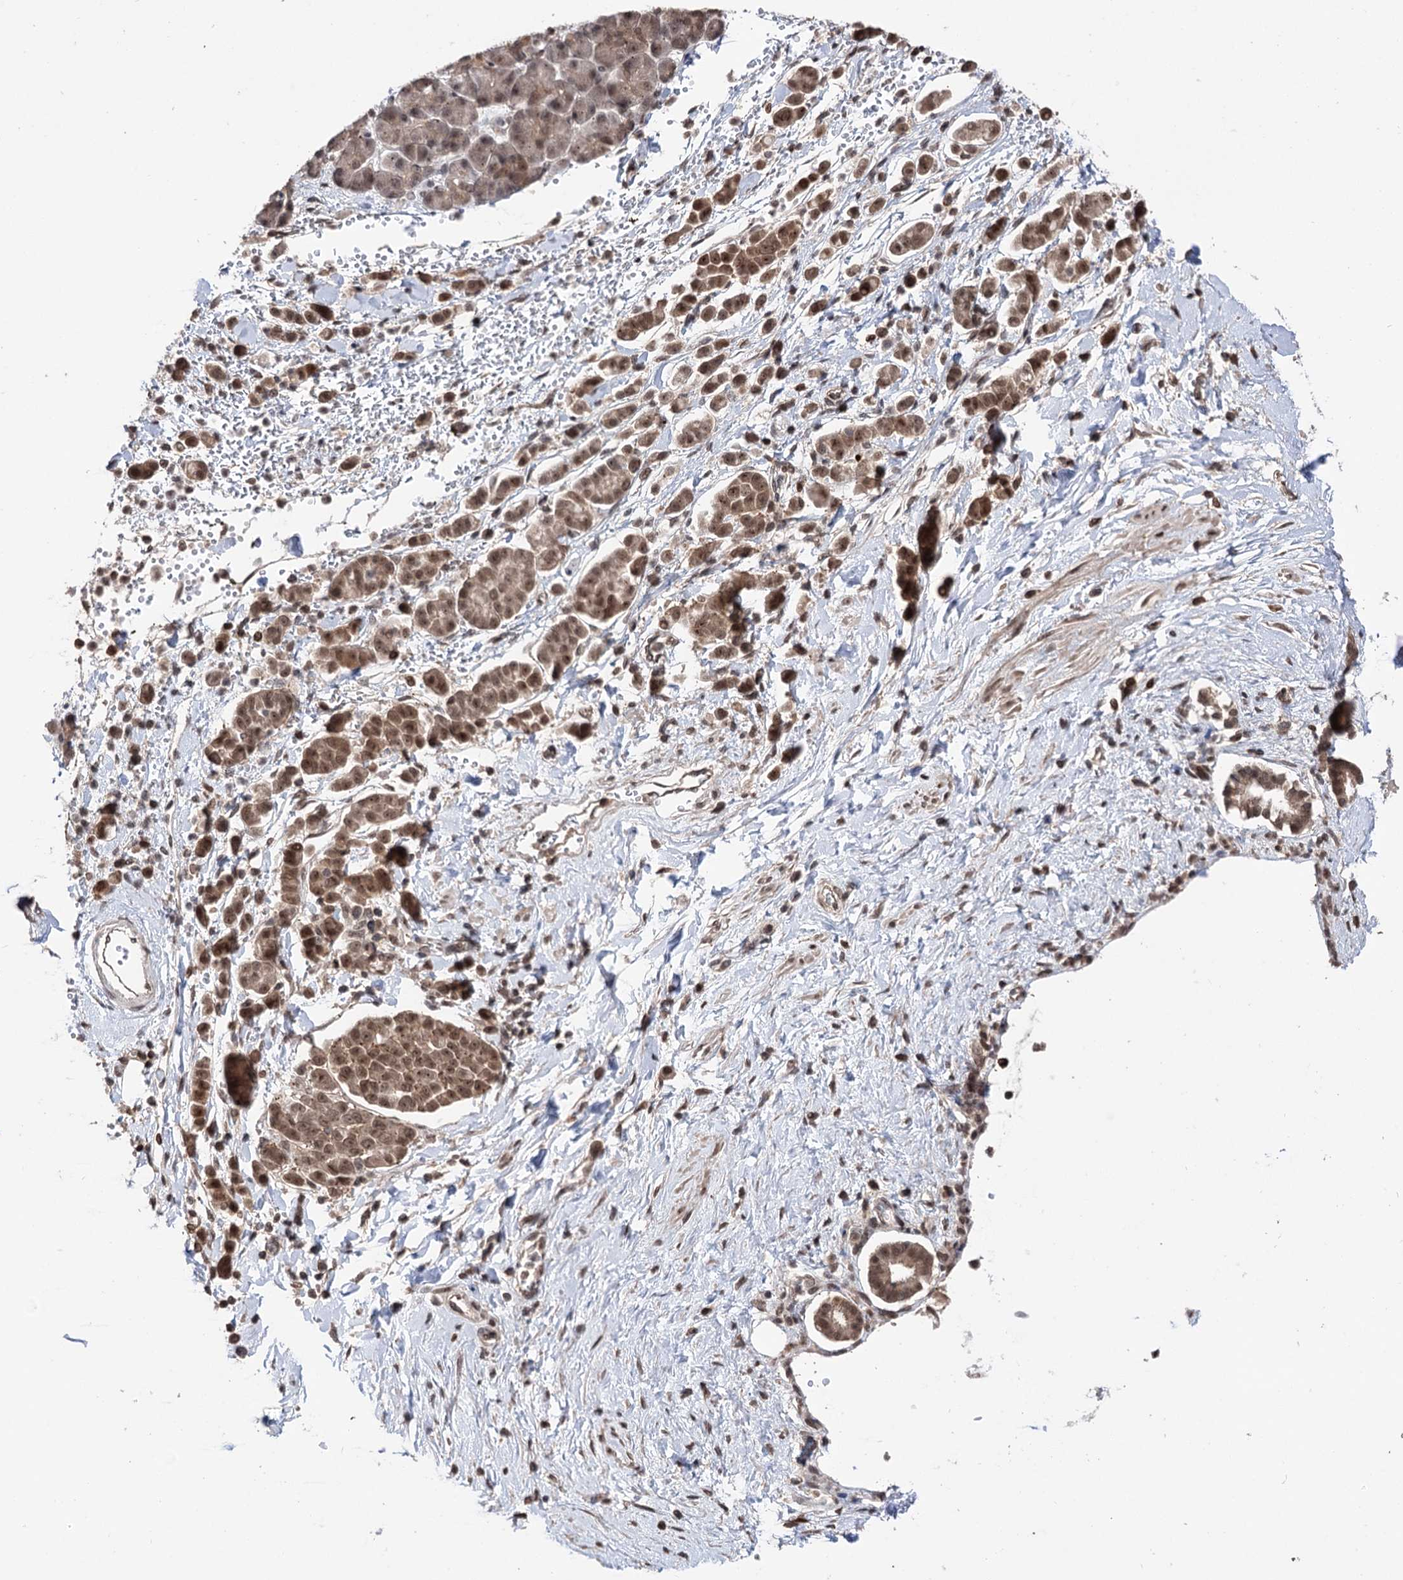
{"staining": {"intensity": "moderate", "quantity": ">75%", "location": "nuclear"}, "tissue": "pancreatic cancer", "cell_type": "Tumor cells", "image_type": "cancer", "snomed": [{"axis": "morphology", "description": "Normal tissue, NOS"}, {"axis": "morphology", "description": "Adenocarcinoma, NOS"}, {"axis": "topography", "description": "Pancreas"}], "caption": "This photomicrograph displays immunohistochemistry (IHC) staining of human pancreatic cancer, with medium moderate nuclear positivity in about >75% of tumor cells.", "gene": "CCDC77", "patient": {"sex": "female", "age": 64}}